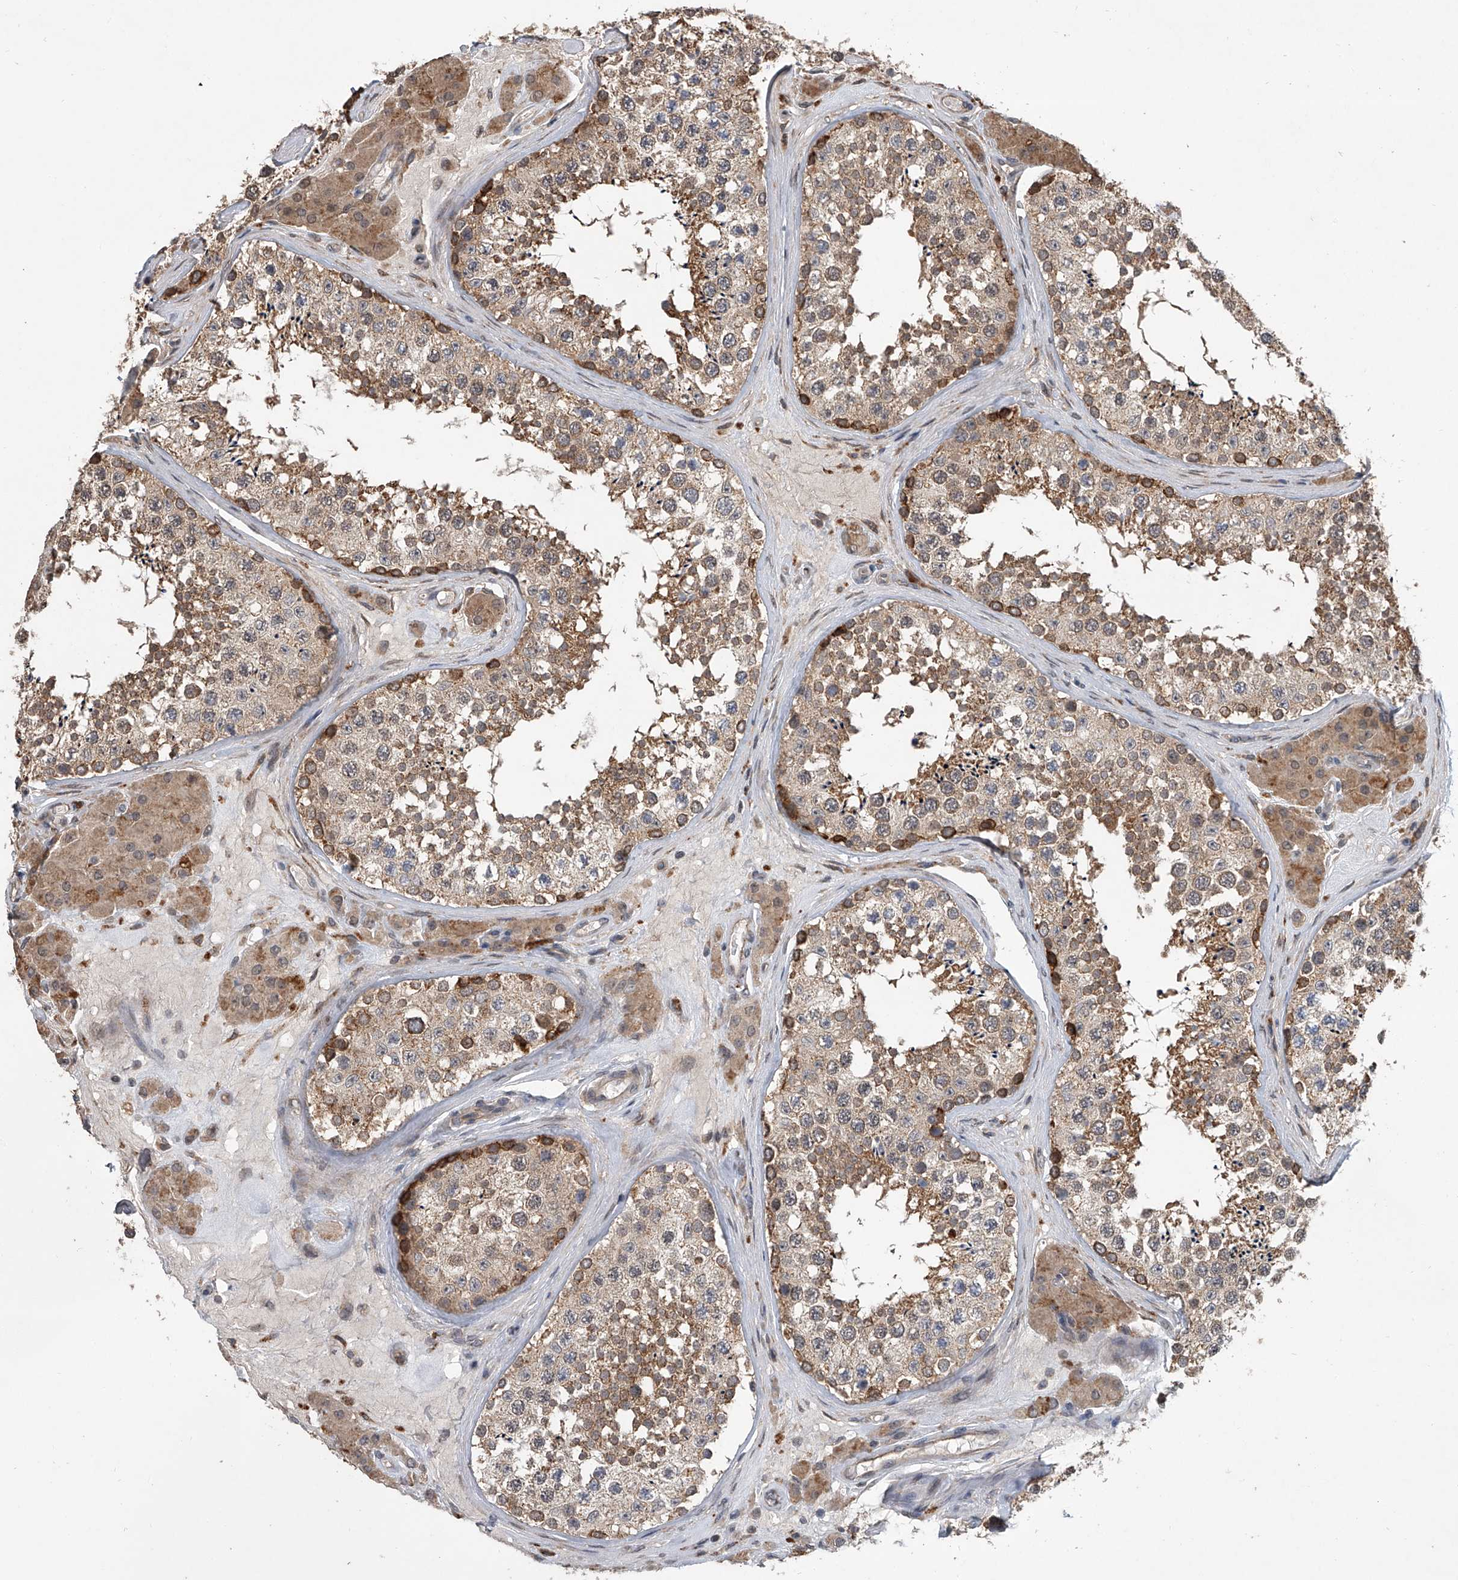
{"staining": {"intensity": "moderate", "quantity": ">75%", "location": "cytoplasmic/membranous"}, "tissue": "testis", "cell_type": "Cells in seminiferous ducts", "image_type": "normal", "snomed": [{"axis": "morphology", "description": "Normal tissue, NOS"}, {"axis": "topography", "description": "Testis"}], "caption": "Immunohistochemical staining of normal human testis exhibits moderate cytoplasmic/membranous protein positivity in approximately >75% of cells in seminiferous ducts. The protein of interest is stained brown, and the nuclei are stained in blue (DAB (3,3'-diaminobenzidine) IHC with brightfield microscopy, high magnification).", "gene": "GEMIN8", "patient": {"sex": "male", "age": 46}}